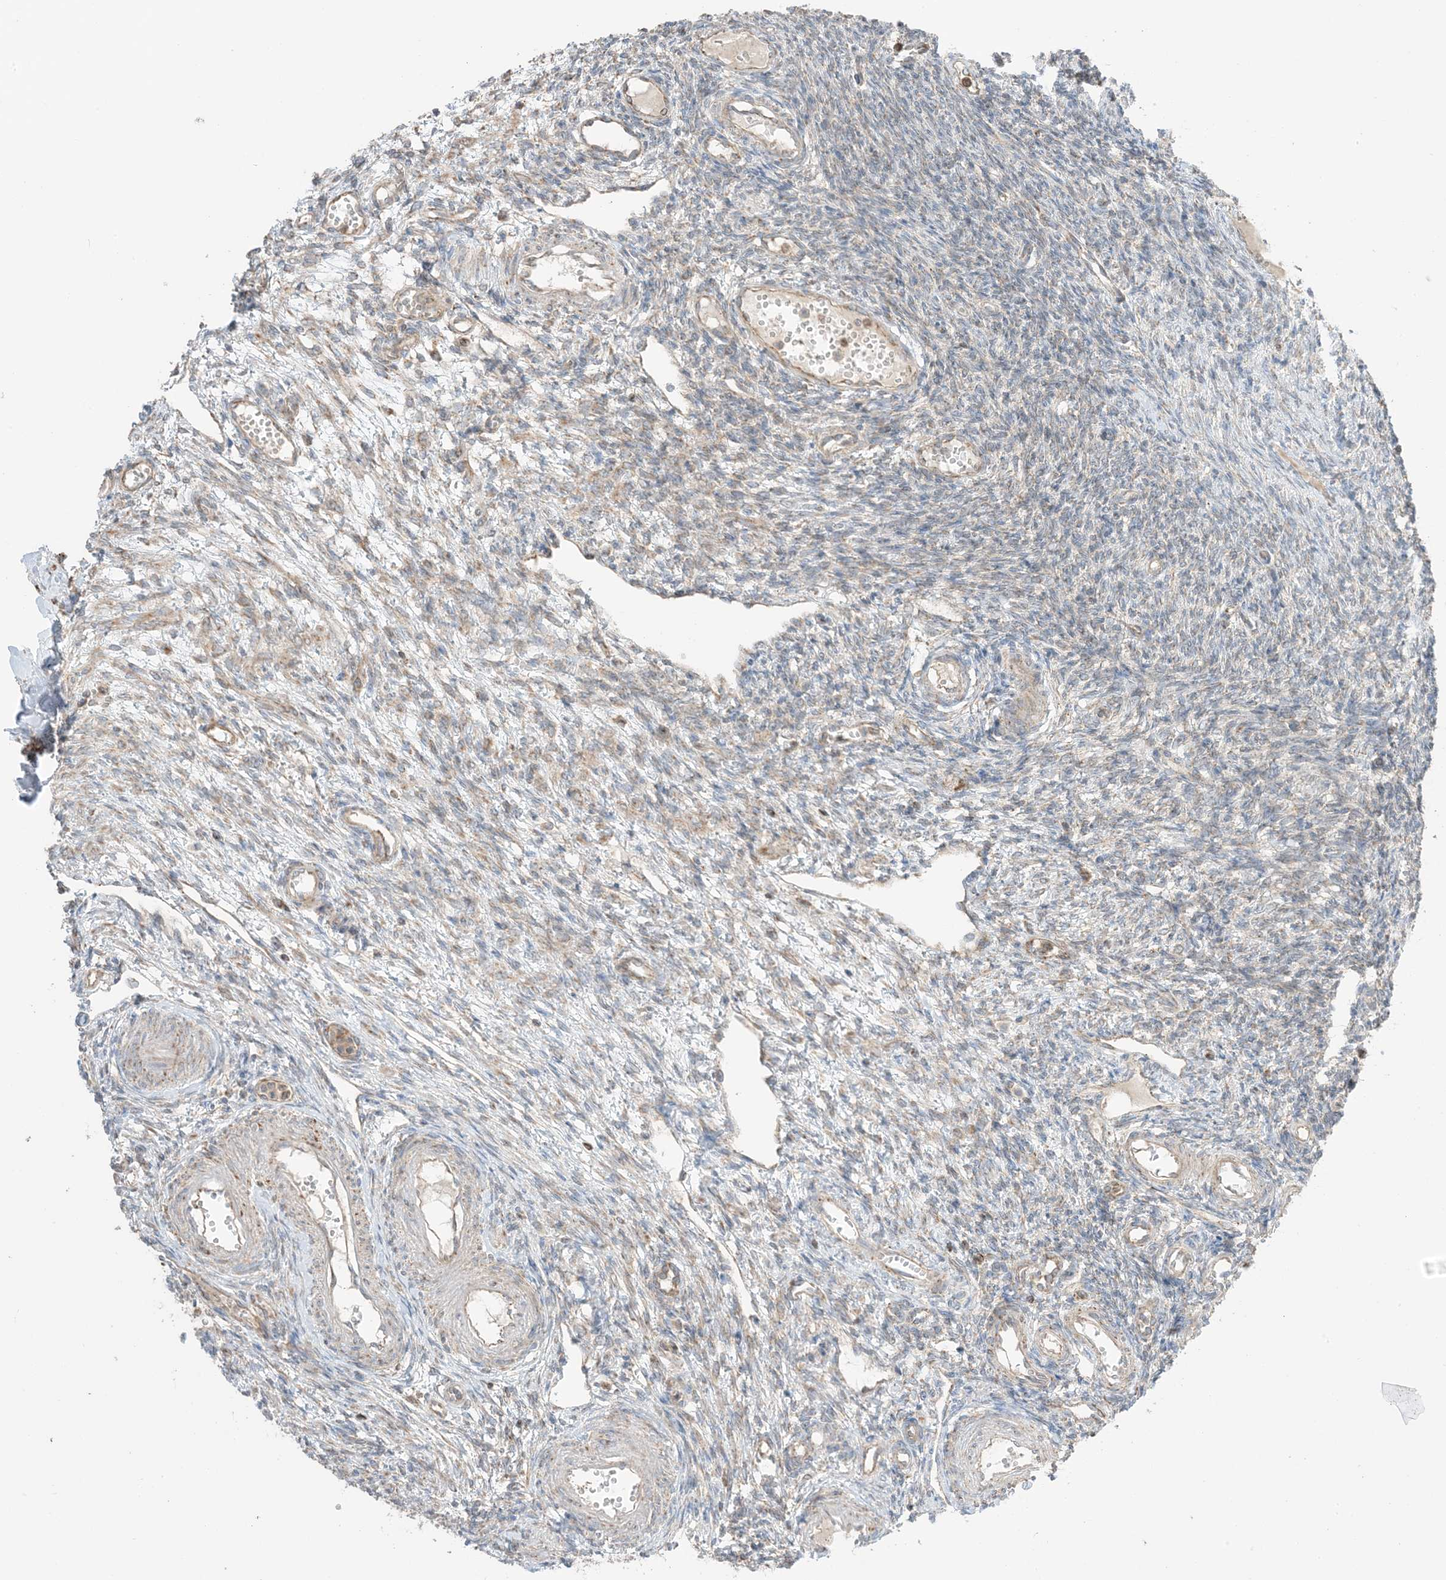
{"staining": {"intensity": "strong", "quantity": ">75%", "location": "cytoplasmic/membranous"}, "tissue": "ovary", "cell_type": "Follicle cells", "image_type": "normal", "snomed": [{"axis": "morphology", "description": "Normal tissue, NOS"}, {"axis": "morphology", "description": "Cyst, NOS"}, {"axis": "topography", "description": "Ovary"}], "caption": "Immunohistochemistry (IHC) micrograph of unremarkable ovary stained for a protein (brown), which shows high levels of strong cytoplasmic/membranous staining in about >75% of follicle cells.", "gene": "N4BP3", "patient": {"sex": "female", "age": 33}}